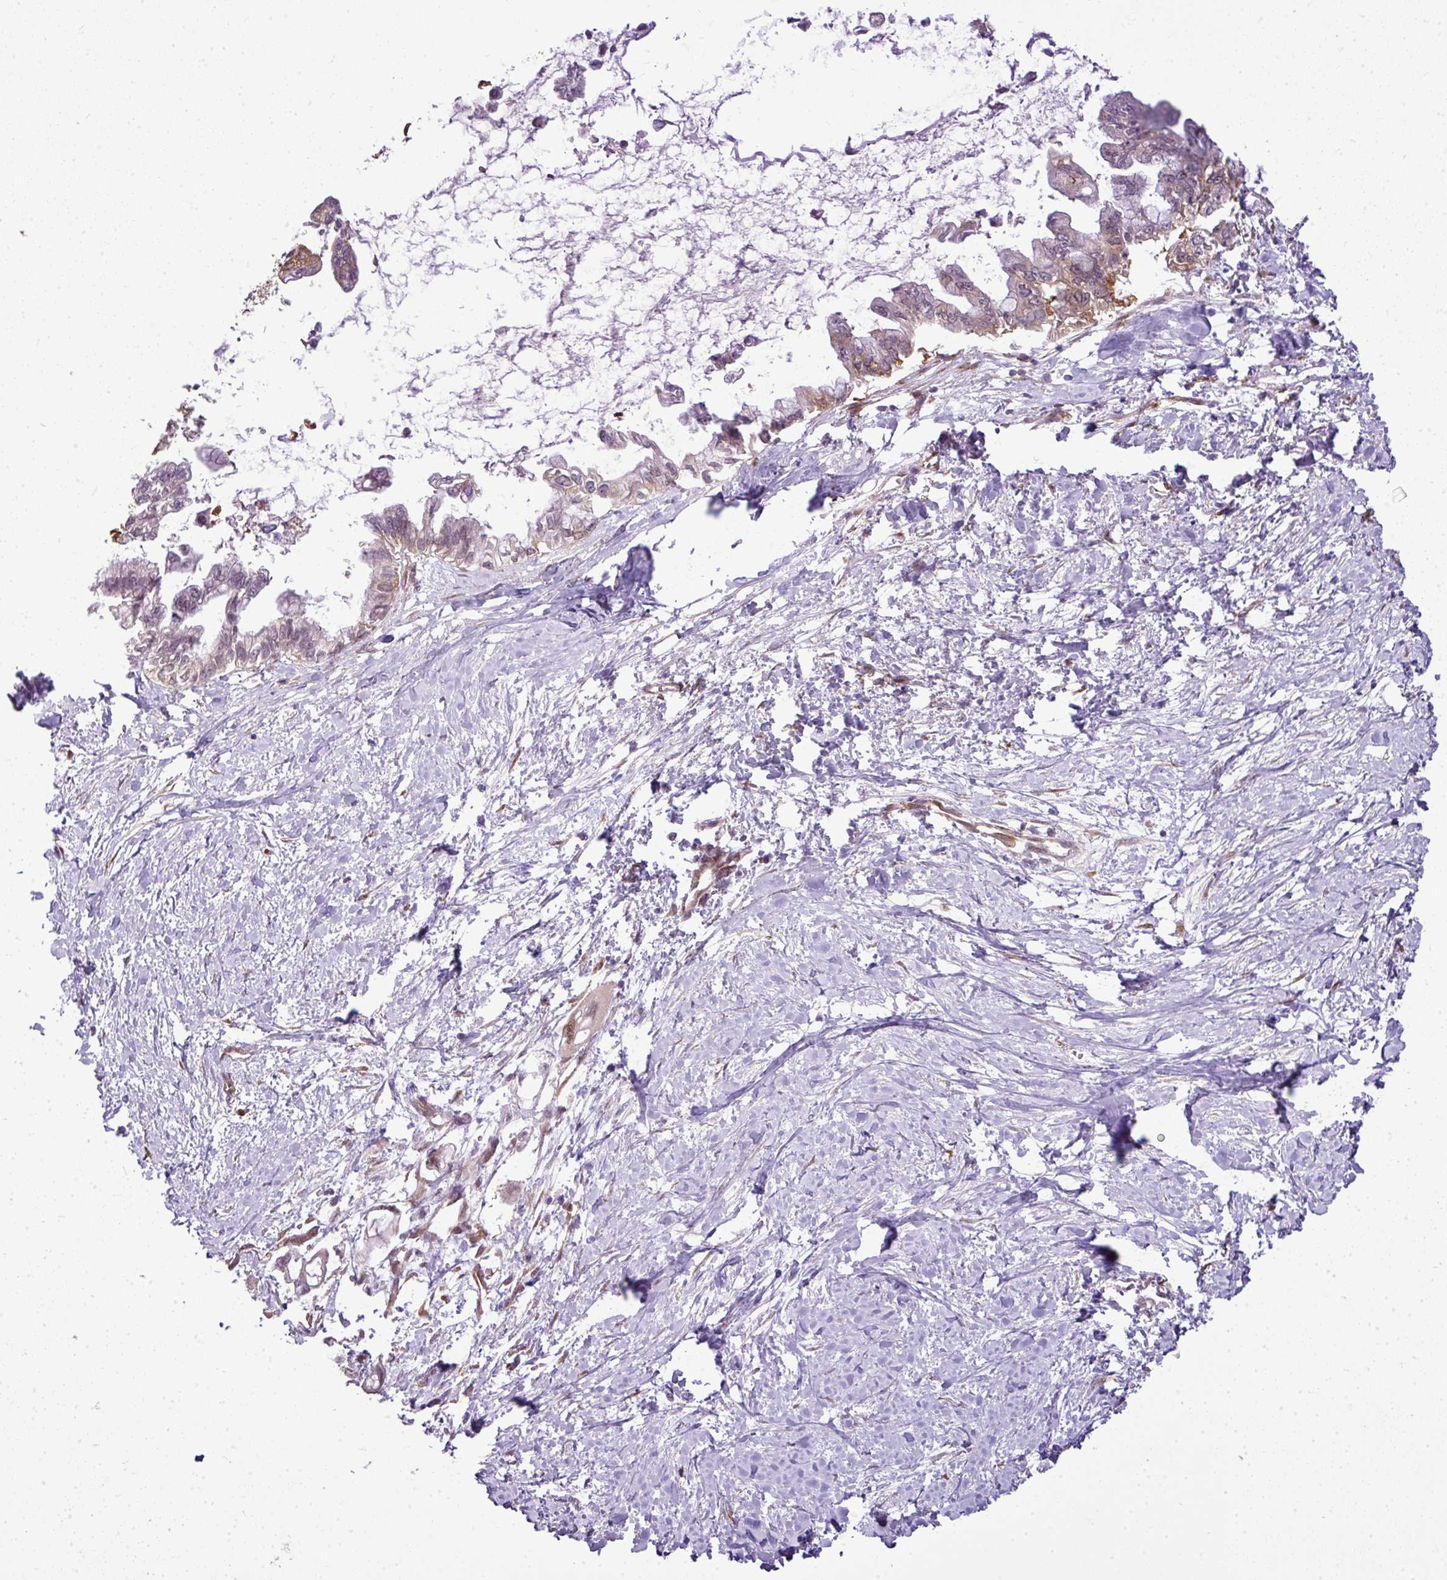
{"staining": {"intensity": "moderate", "quantity": "25%-75%", "location": "cytoplasmic/membranous"}, "tissue": "pancreatic cancer", "cell_type": "Tumor cells", "image_type": "cancer", "snomed": [{"axis": "morphology", "description": "Adenocarcinoma, NOS"}, {"axis": "topography", "description": "Pancreas"}], "caption": "Pancreatic cancer (adenocarcinoma) stained with a brown dye reveals moderate cytoplasmic/membranous positive staining in approximately 25%-75% of tumor cells.", "gene": "RBM4B", "patient": {"sex": "male", "age": 61}}